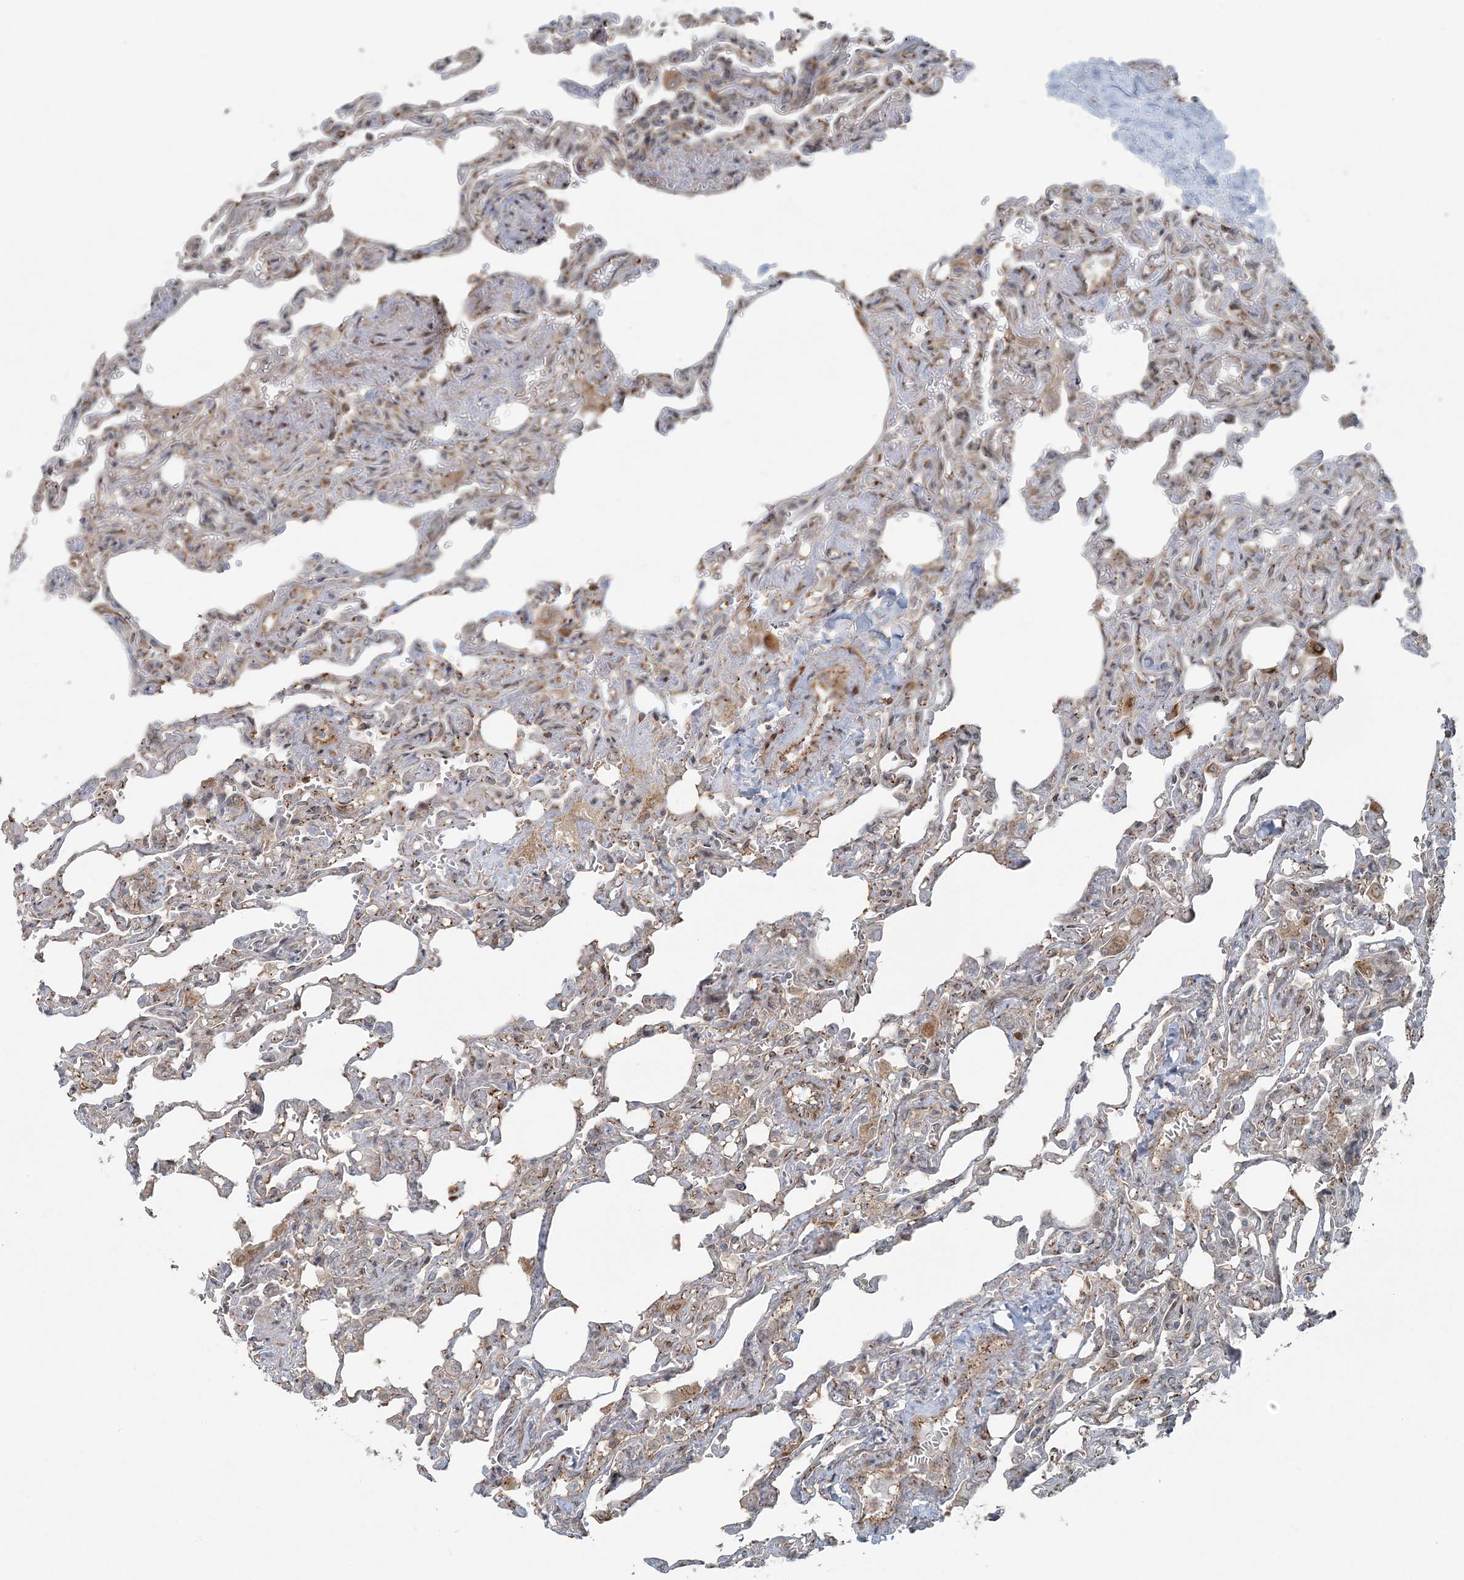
{"staining": {"intensity": "negative", "quantity": "none", "location": "none"}, "tissue": "lung", "cell_type": "Alveolar cells", "image_type": "normal", "snomed": [{"axis": "morphology", "description": "Normal tissue, NOS"}, {"axis": "topography", "description": "Lung"}], "caption": "Alveolar cells show no significant protein staining in unremarkable lung. (DAB immunohistochemistry (IHC) with hematoxylin counter stain).", "gene": "FBXL17", "patient": {"sex": "male", "age": 21}}